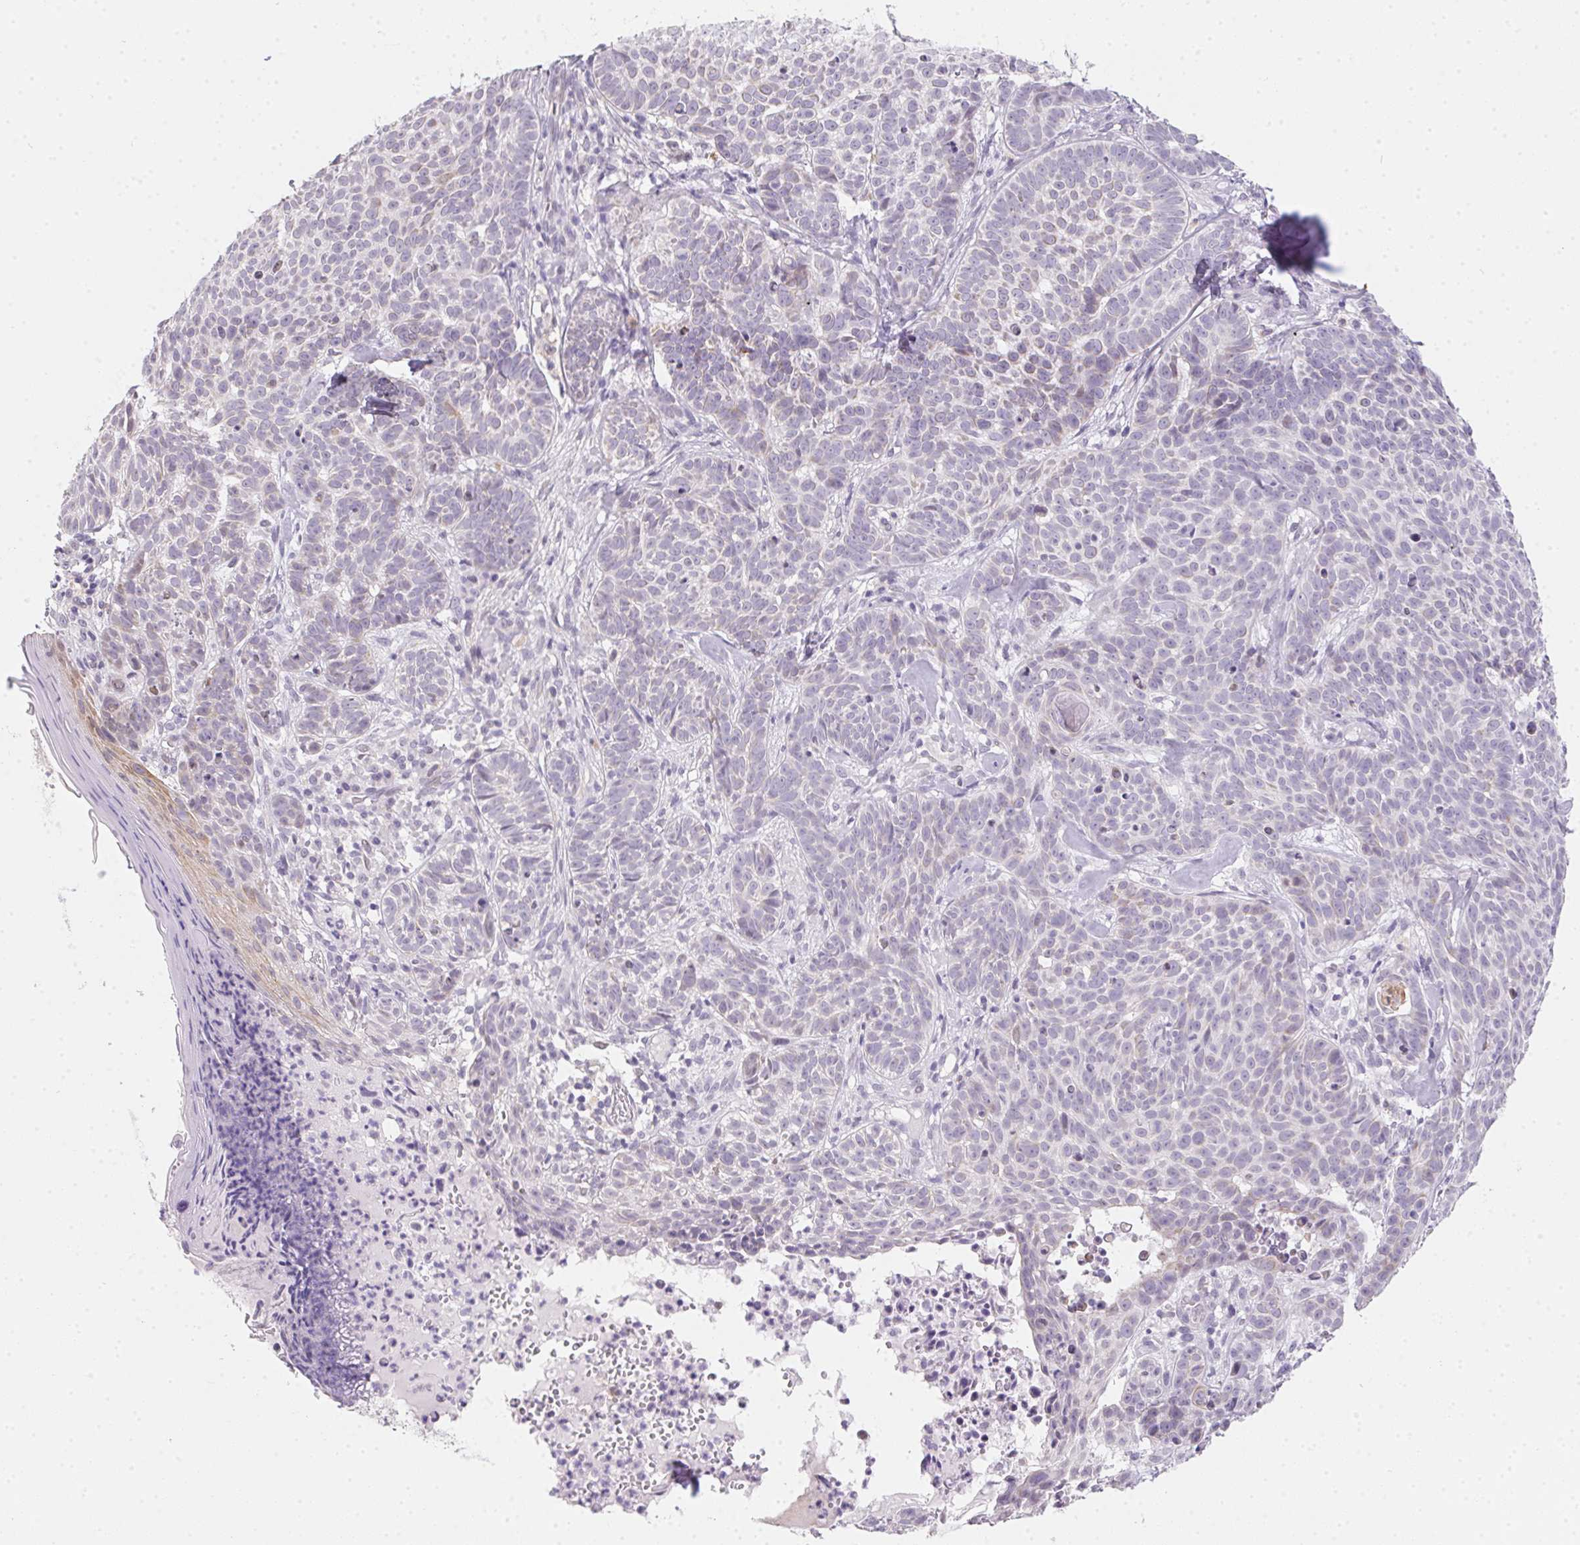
{"staining": {"intensity": "negative", "quantity": "none", "location": "none"}, "tissue": "skin cancer", "cell_type": "Tumor cells", "image_type": "cancer", "snomed": [{"axis": "morphology", "description": "Basal cell carcinoma"}, {"axis": "topography", "description": "Skin"}], "caption": "Tumor cells are negative for brown protein staining in skin cancer. Brightfield microscopy of immunohistochemistry (IHC) stained with DAB (brown) and hematoxylin (blue), captured at high magnification.", "gene": "MORC1", "patient": {"sex": "male", "age": 90}}